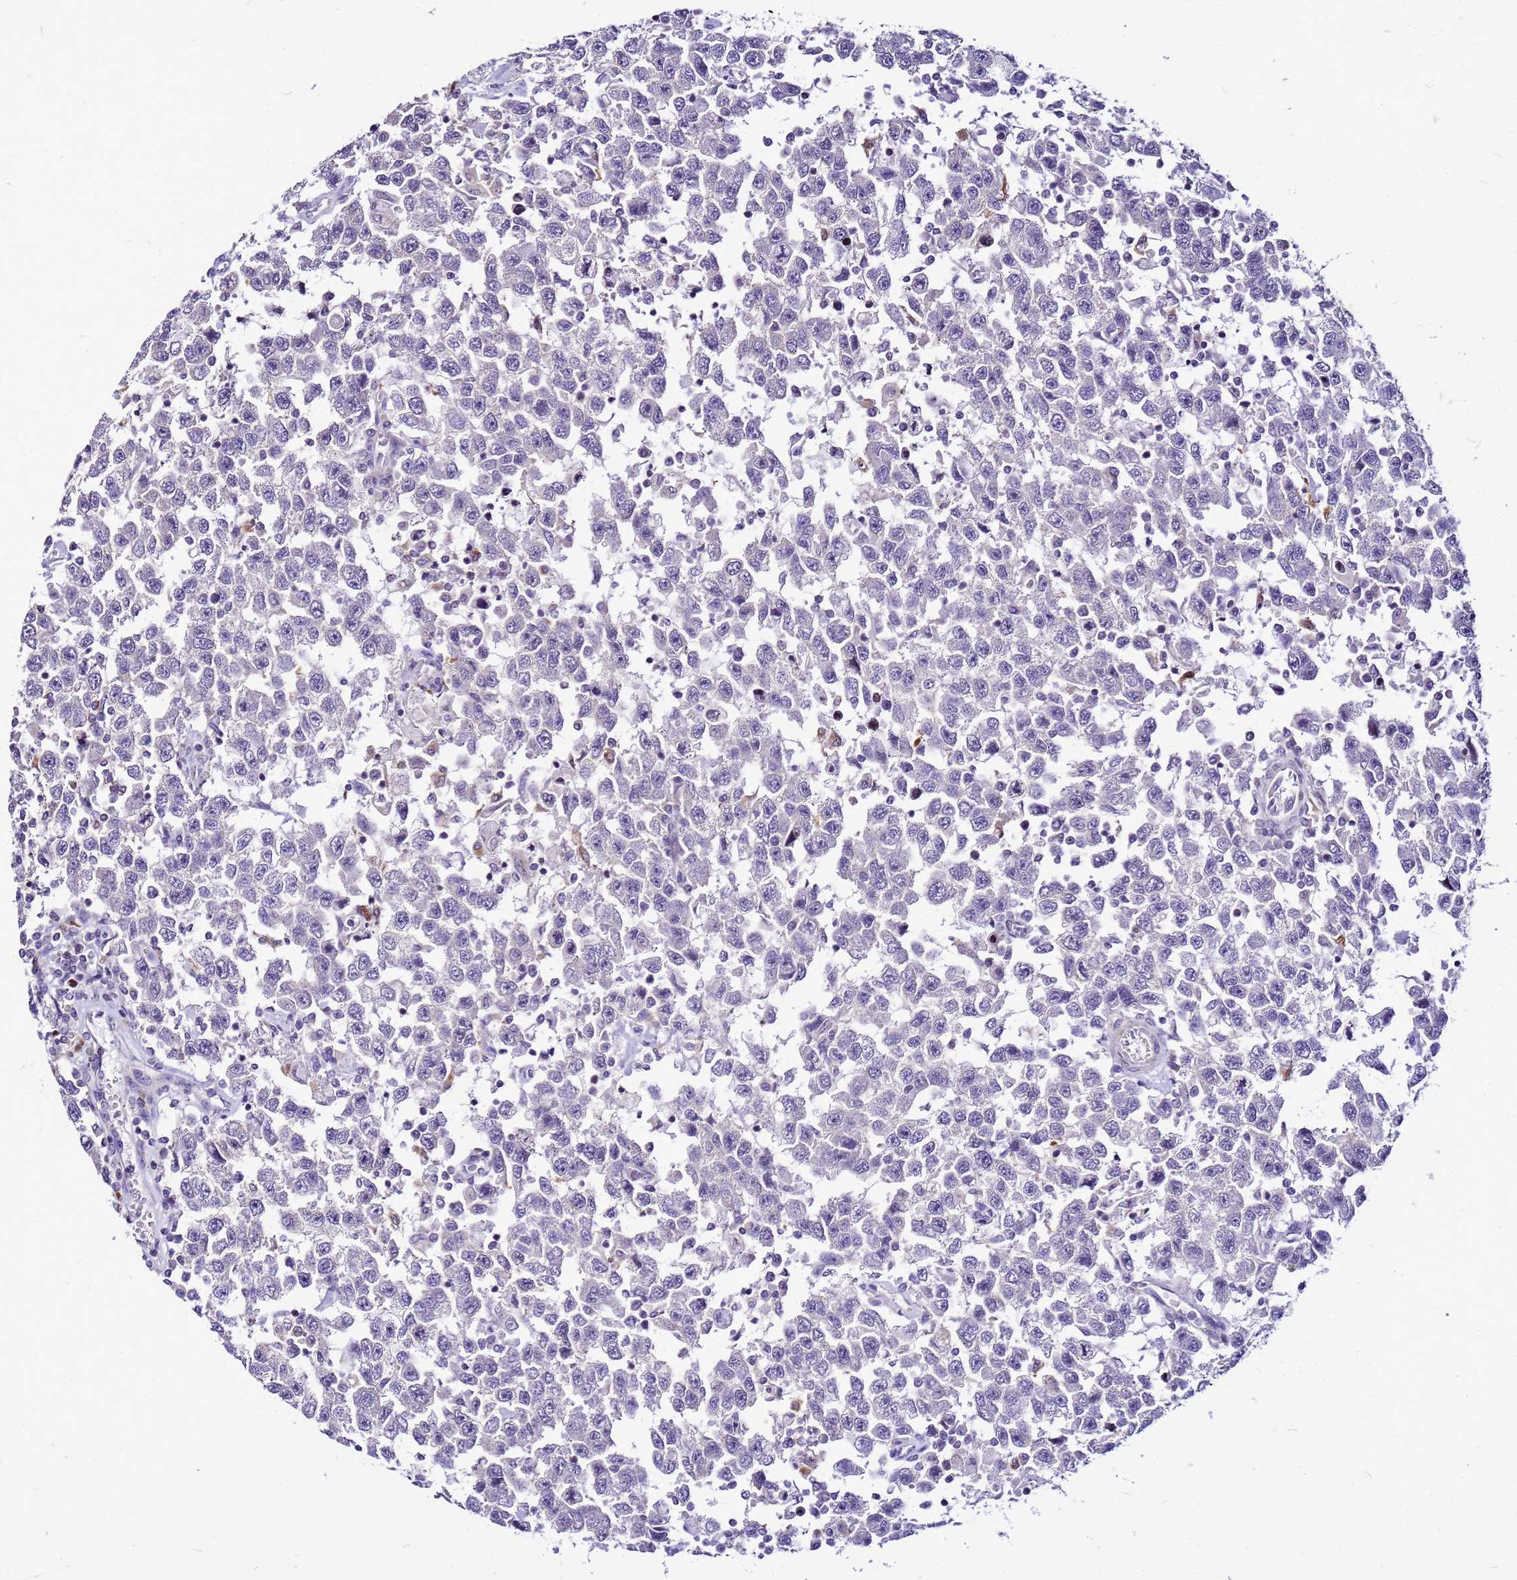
{"staining": {"intensity": "negative", "quantity": "none", "location": "none"}, "tissue": "testis cancer", "cell_type": "Tumor cells", "image_type": "cancer", "snomed": [{"axis": "morphology", "description": "Seminoma, NOS"}, {"axis": "topography", "description": "Testis"}], "caption": "Tumor cells are negative for protein expression in human testis cancer (seminoma).", "gene": "VPS4B", "patient": {"sex": "male", "age": 41}}